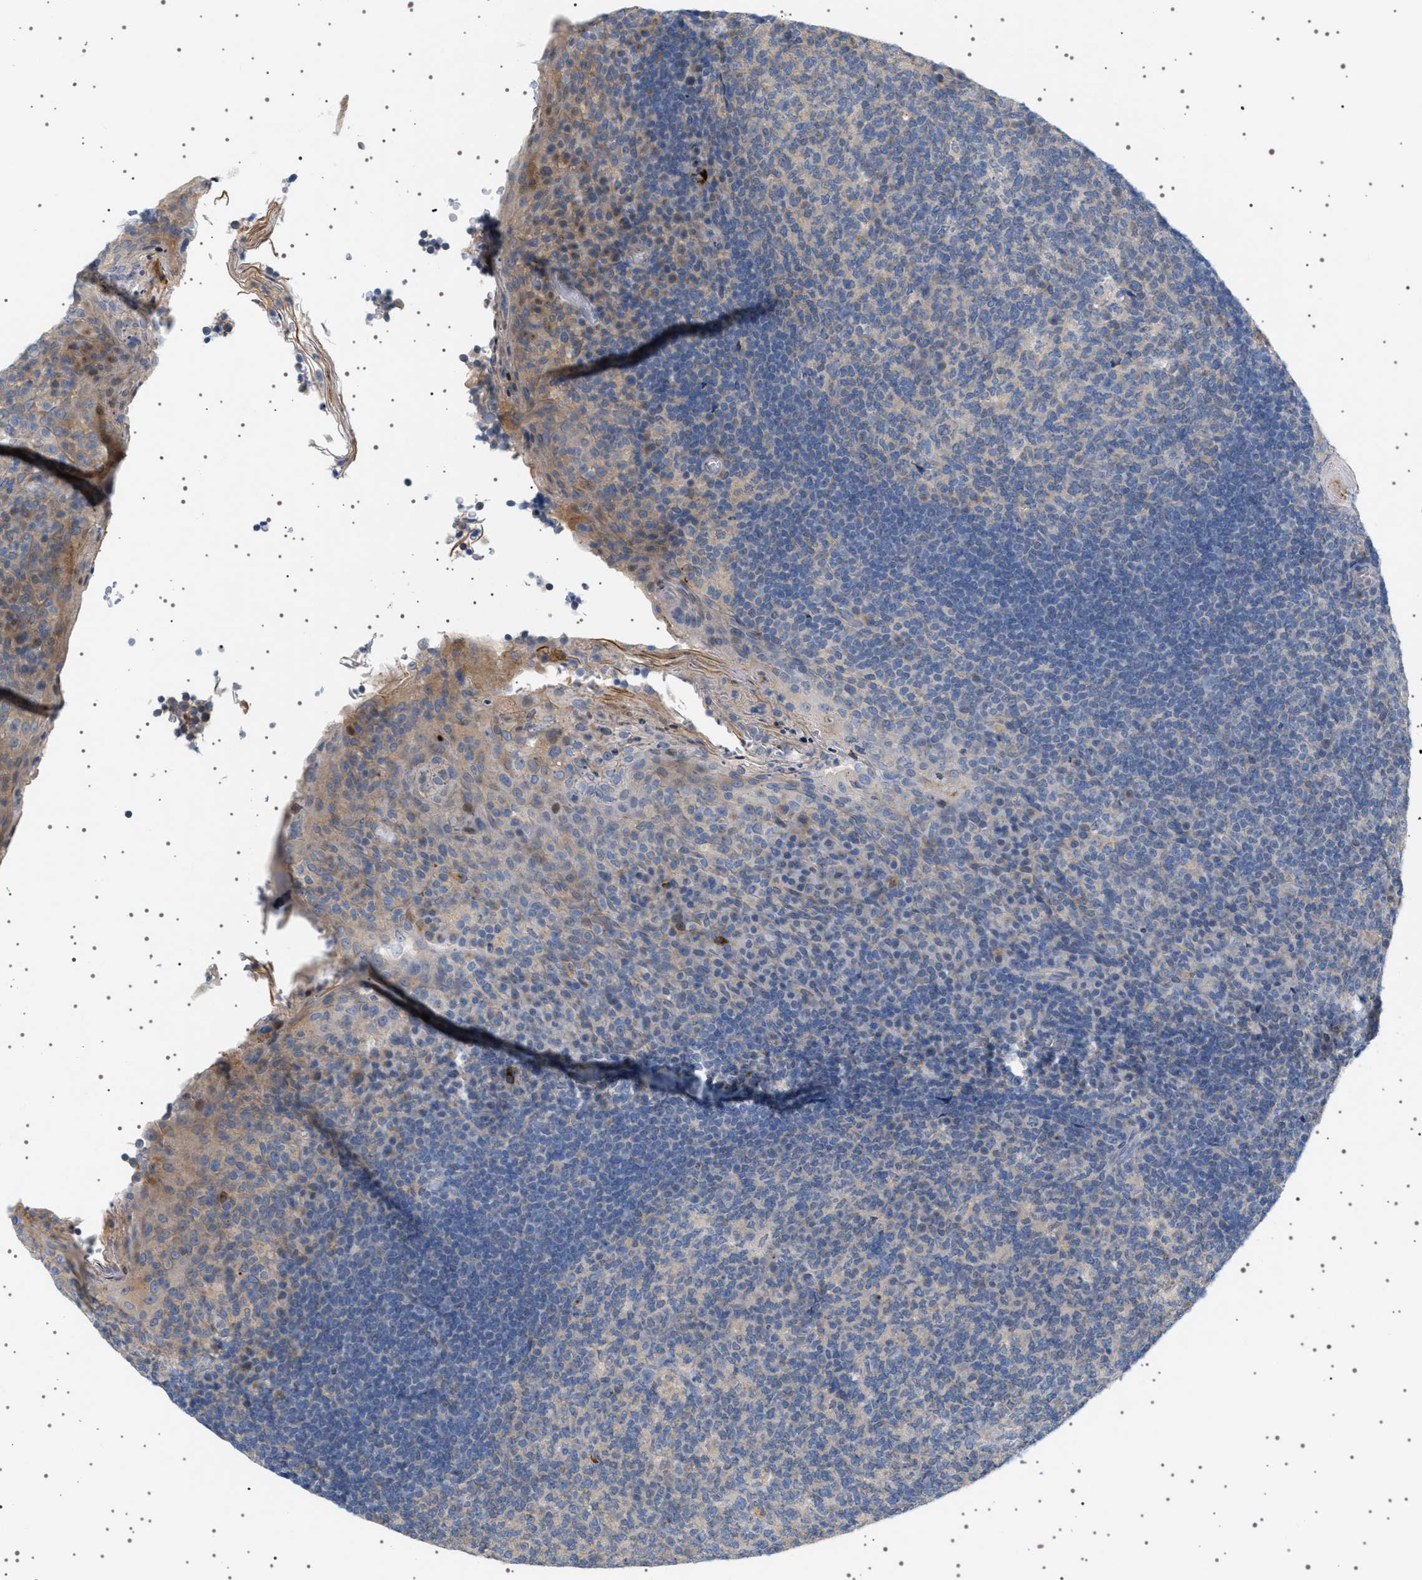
{"staining": {"intensity": "weak", "quantity": "<25%", "location": "cytoplasmic/membranous"}, "tissue": "tonsil", "cell_type": "Germinal center cells", "image_type": "normal", "snomed": [{"axis": "morphology", "description": "Normal tissue, NOS"}, {"axis": "topography", "description": "Tonsil"}], "caption": "A high-resolution histopathology image shows immunohistochemistry staining of normal tonsil, which shows no significant positivity in germinal center cells.", "gene": "ADCY10", "patient": {"sex": "male", "age": 17}}